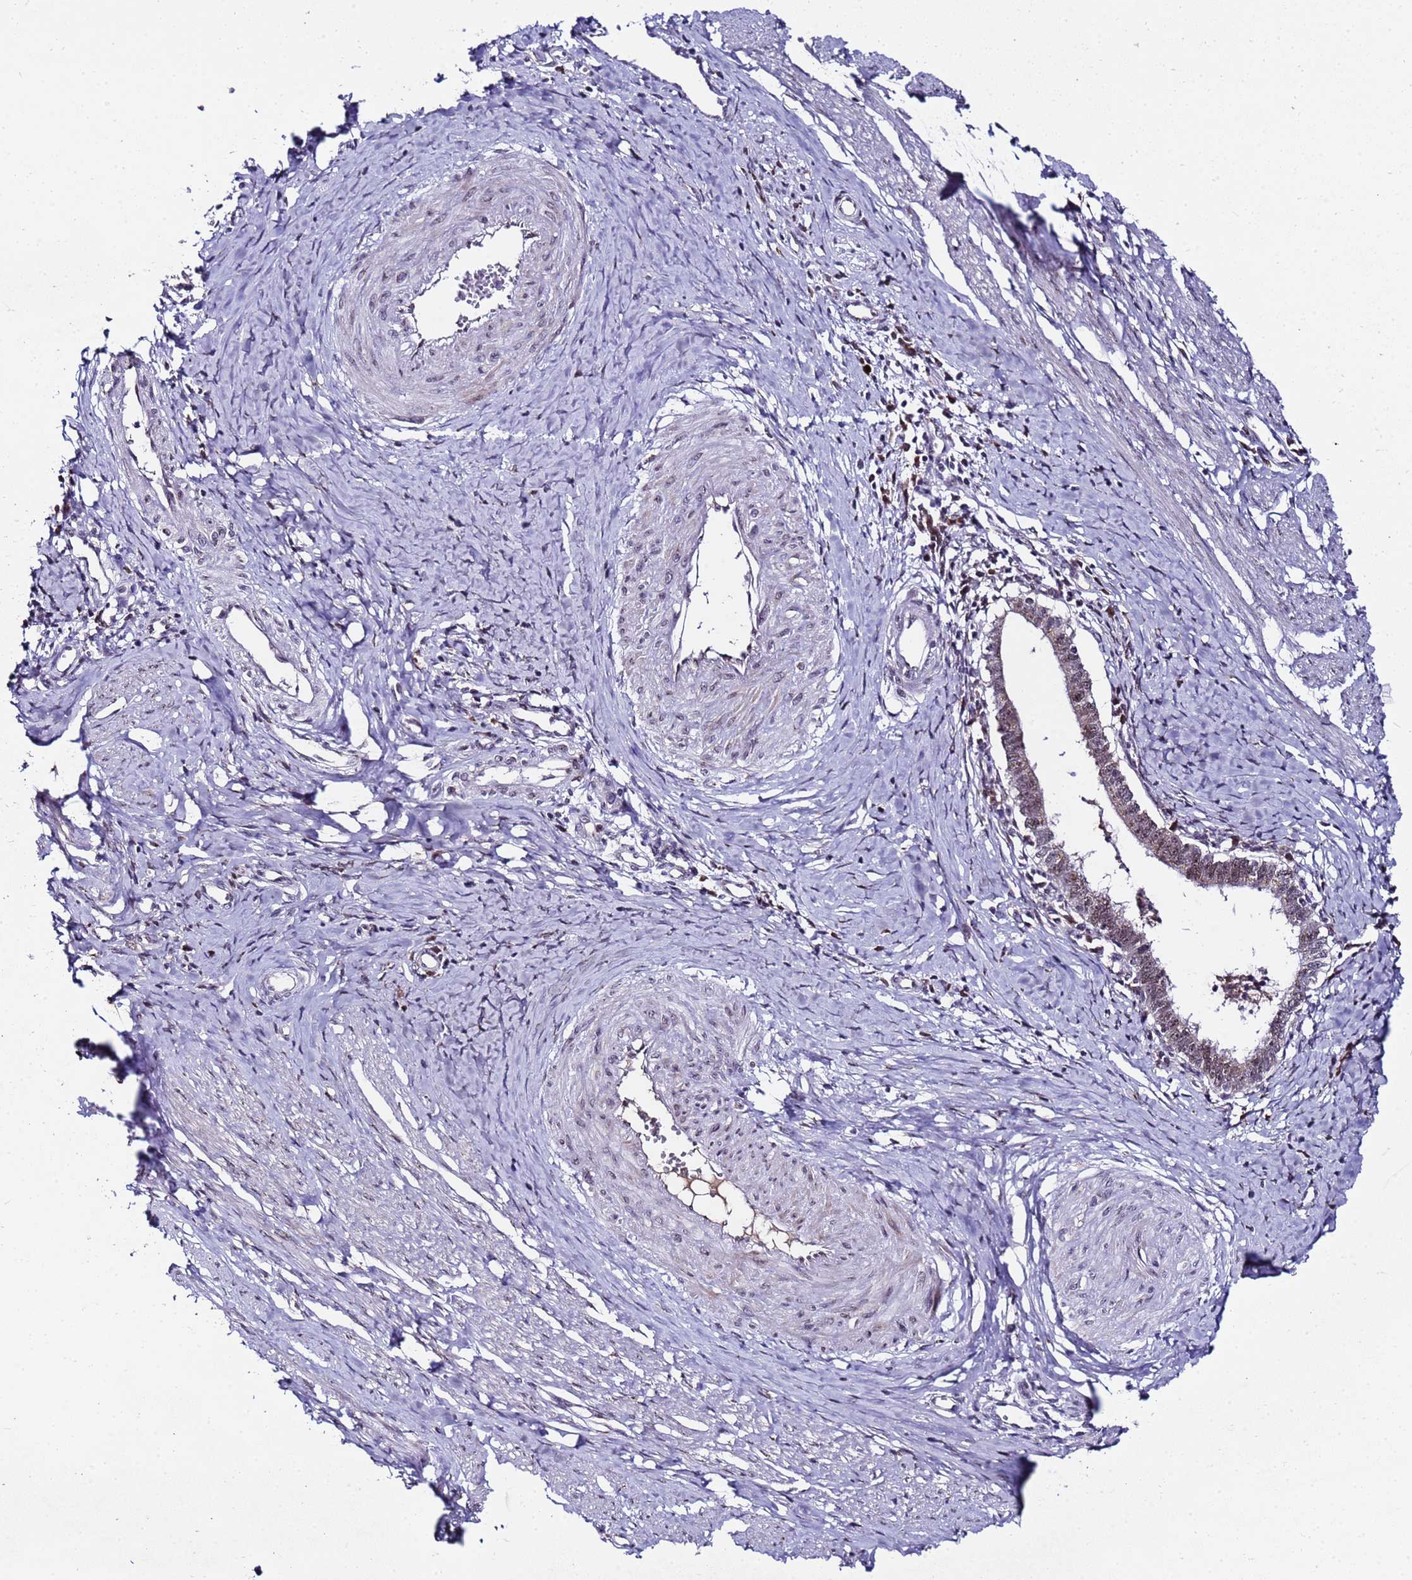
{"staining": {"intensity": "weak", "quantity": "25%-75%", "location": "cytoplasmic/membranous,nuclear"}, "tissue": "cervical cancer", "cell_type": "Tumor cells", "image_type": "cancer", "snomed": [{"axis": "morphology", "description": "Adenocarcinoma, NOS"}, {"axis": "topography", "description": "Cervix"}], "caption": "This is a photomicrograph of immunohistochemistry staining of adenocarcinoma (cervical), which shows weak staining in the cytoplasmic/membranous and nuclear of tumor cells.", "gene": "C19orf47", "patient": {"sex": "female", "age": 36}}